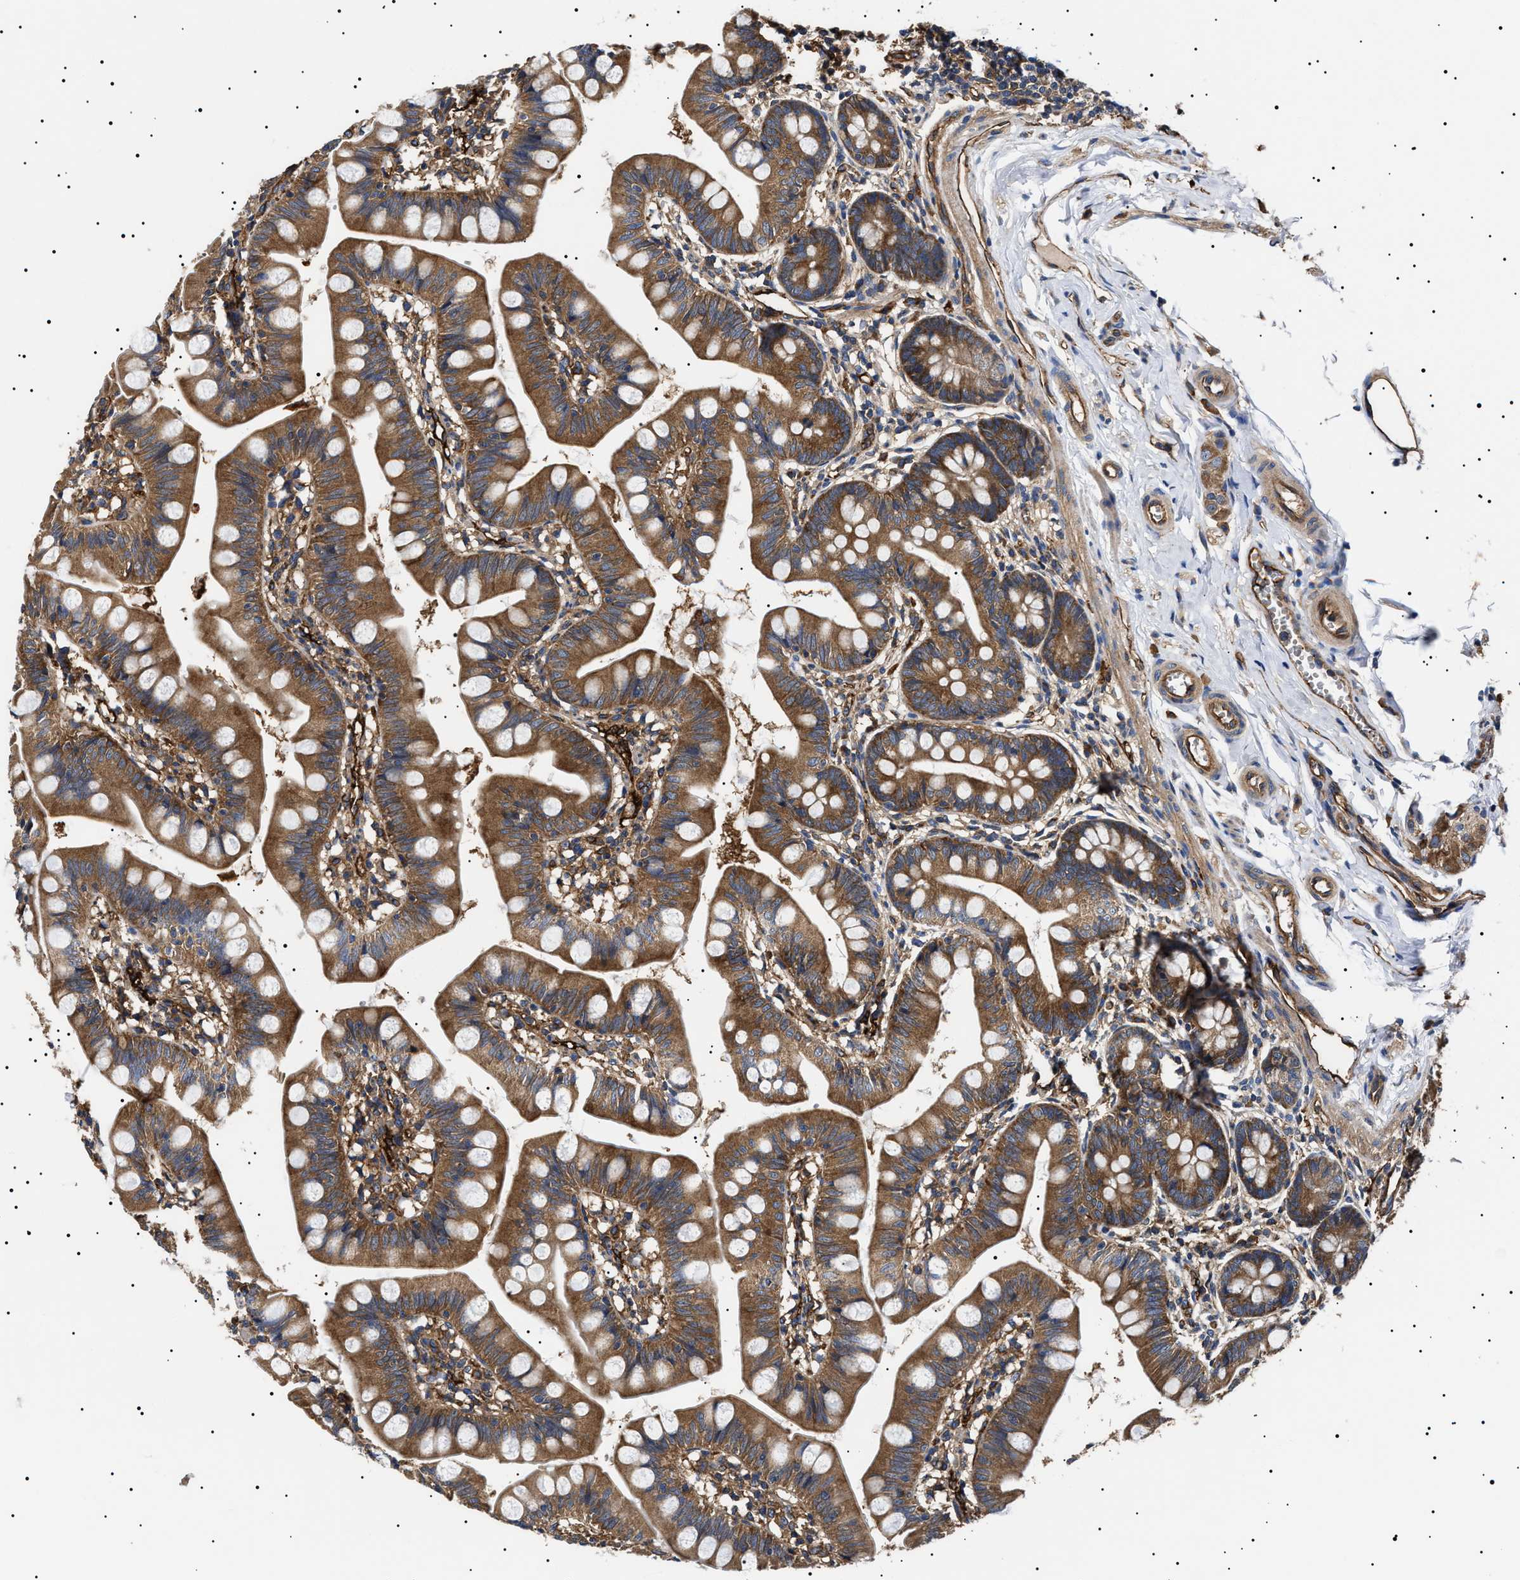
{"staining": {"intensity": "moderate", "quantity": ">75%", "location": "cytoplasmic/membranous"}, "tissue": "small intestine", "cell_type": "Glandular cells", "image_type": "normal", "snomed": [{"axis": "morphology", "description": "Normal tissue, NOS"}, {"axis": "topography", "description": "Small intestine"}], "caption": "DAB (3,3'-diaminobenzidine) immunohistochemical staining of normal human small intestine shows moderate cytoplasmic/membranous protein staining in about >75% of glandular cells.", "gene": "TPP2", "patient": {"sex": "male", "age": 7}}